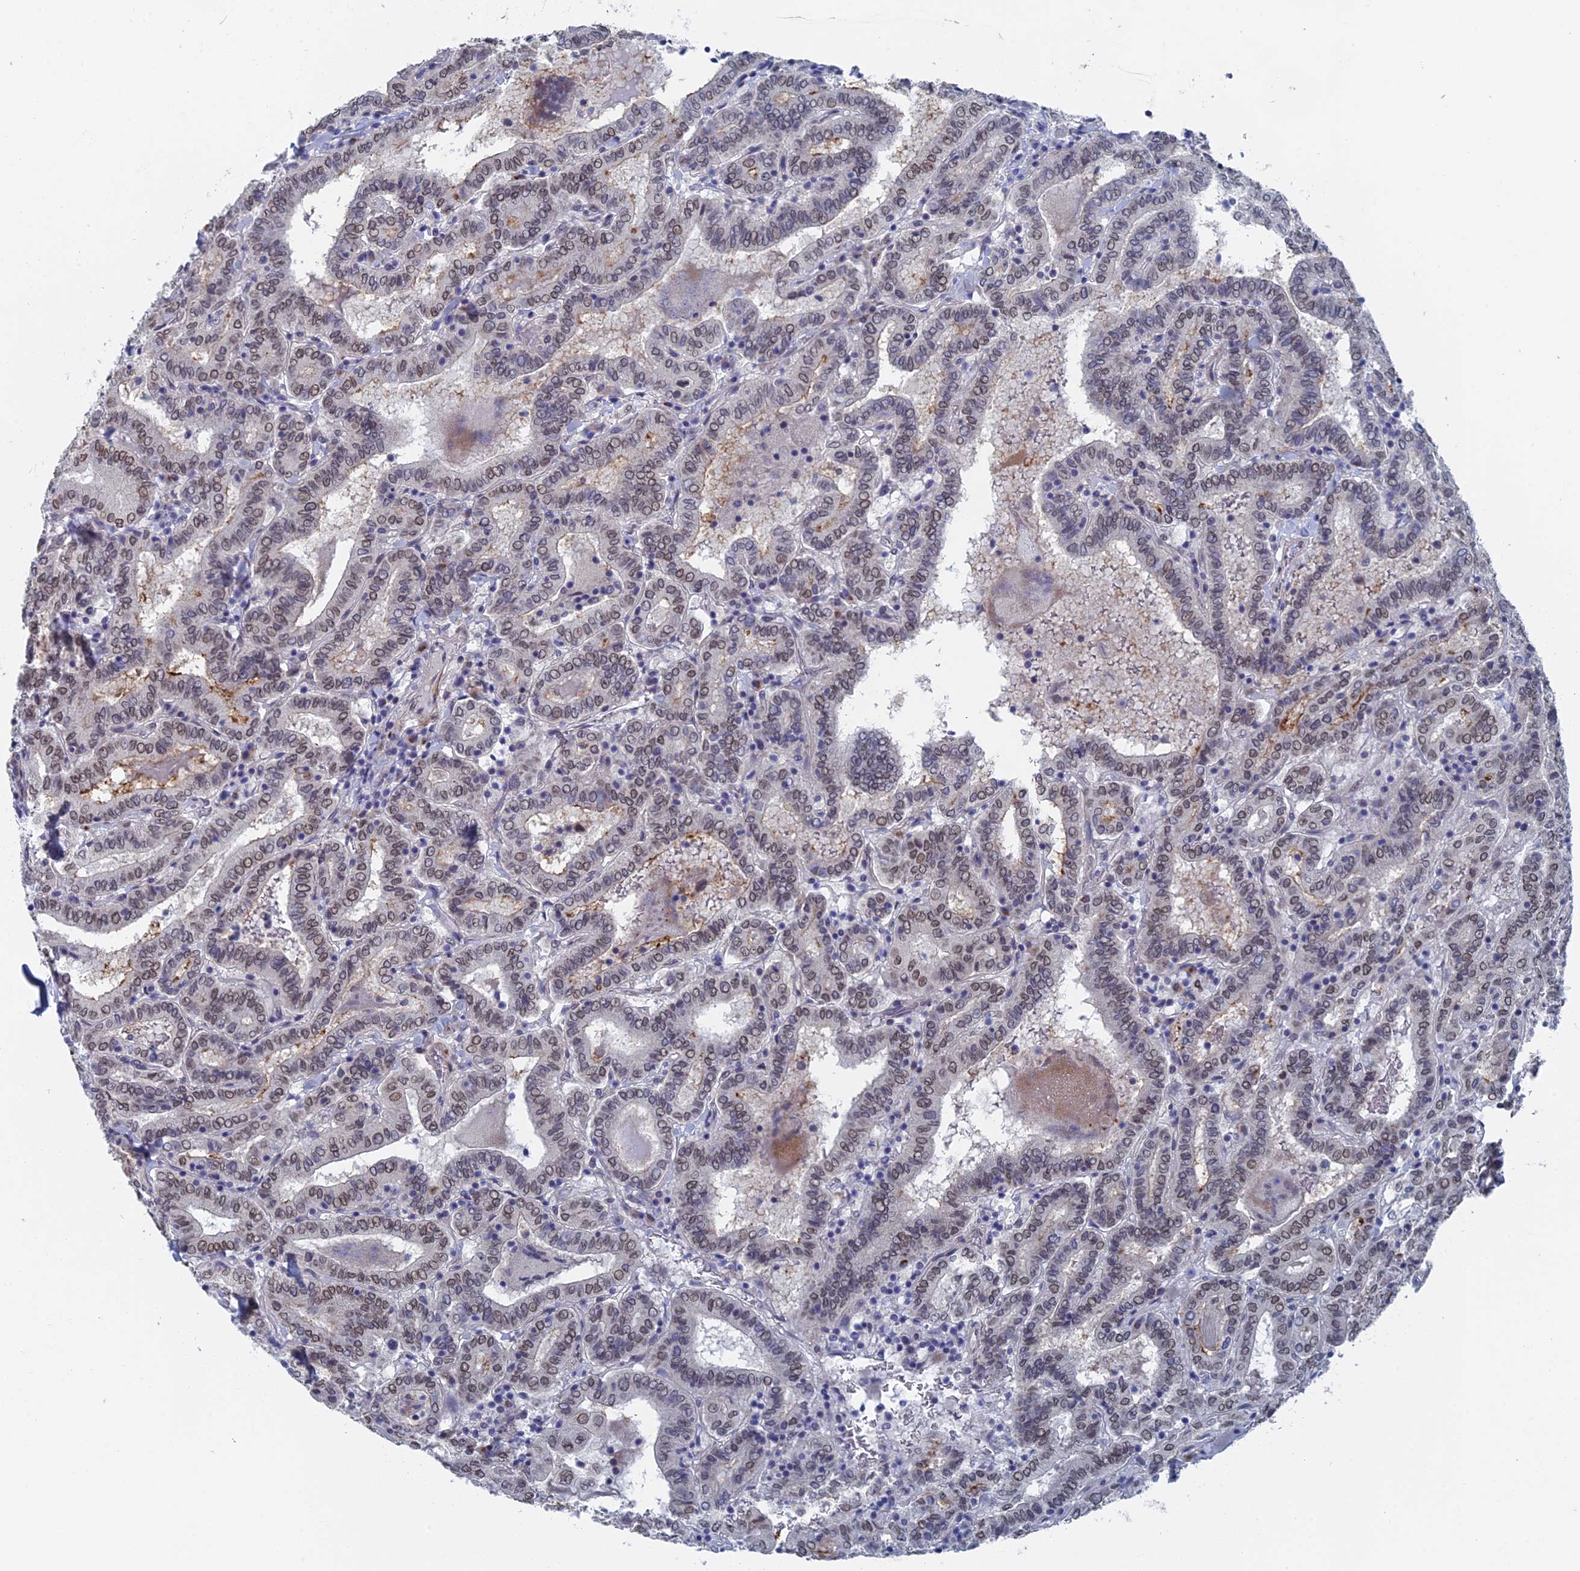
{"staining": {"intensity": "moderate", "quantity": "25%-75%", "location": "nuclear"}, "tissue": "thyroid cancer", "cell_type": "Tumor cells", "image_type": "cancer", "snomed": [{"axis": "morphology", "description": "Papillary adenocarcinoma, NOS"}, {"axis": "topography", "description": "Thyroid gland"}], "caption": "Thyroid papillary adenocarcinoma stained with a brown dye reveals moderate nuclear positive expression in approximately 25%-75% of tumor cells.", "gene": "MTRF1", "patient": {"sex": "female", "age": 72}}